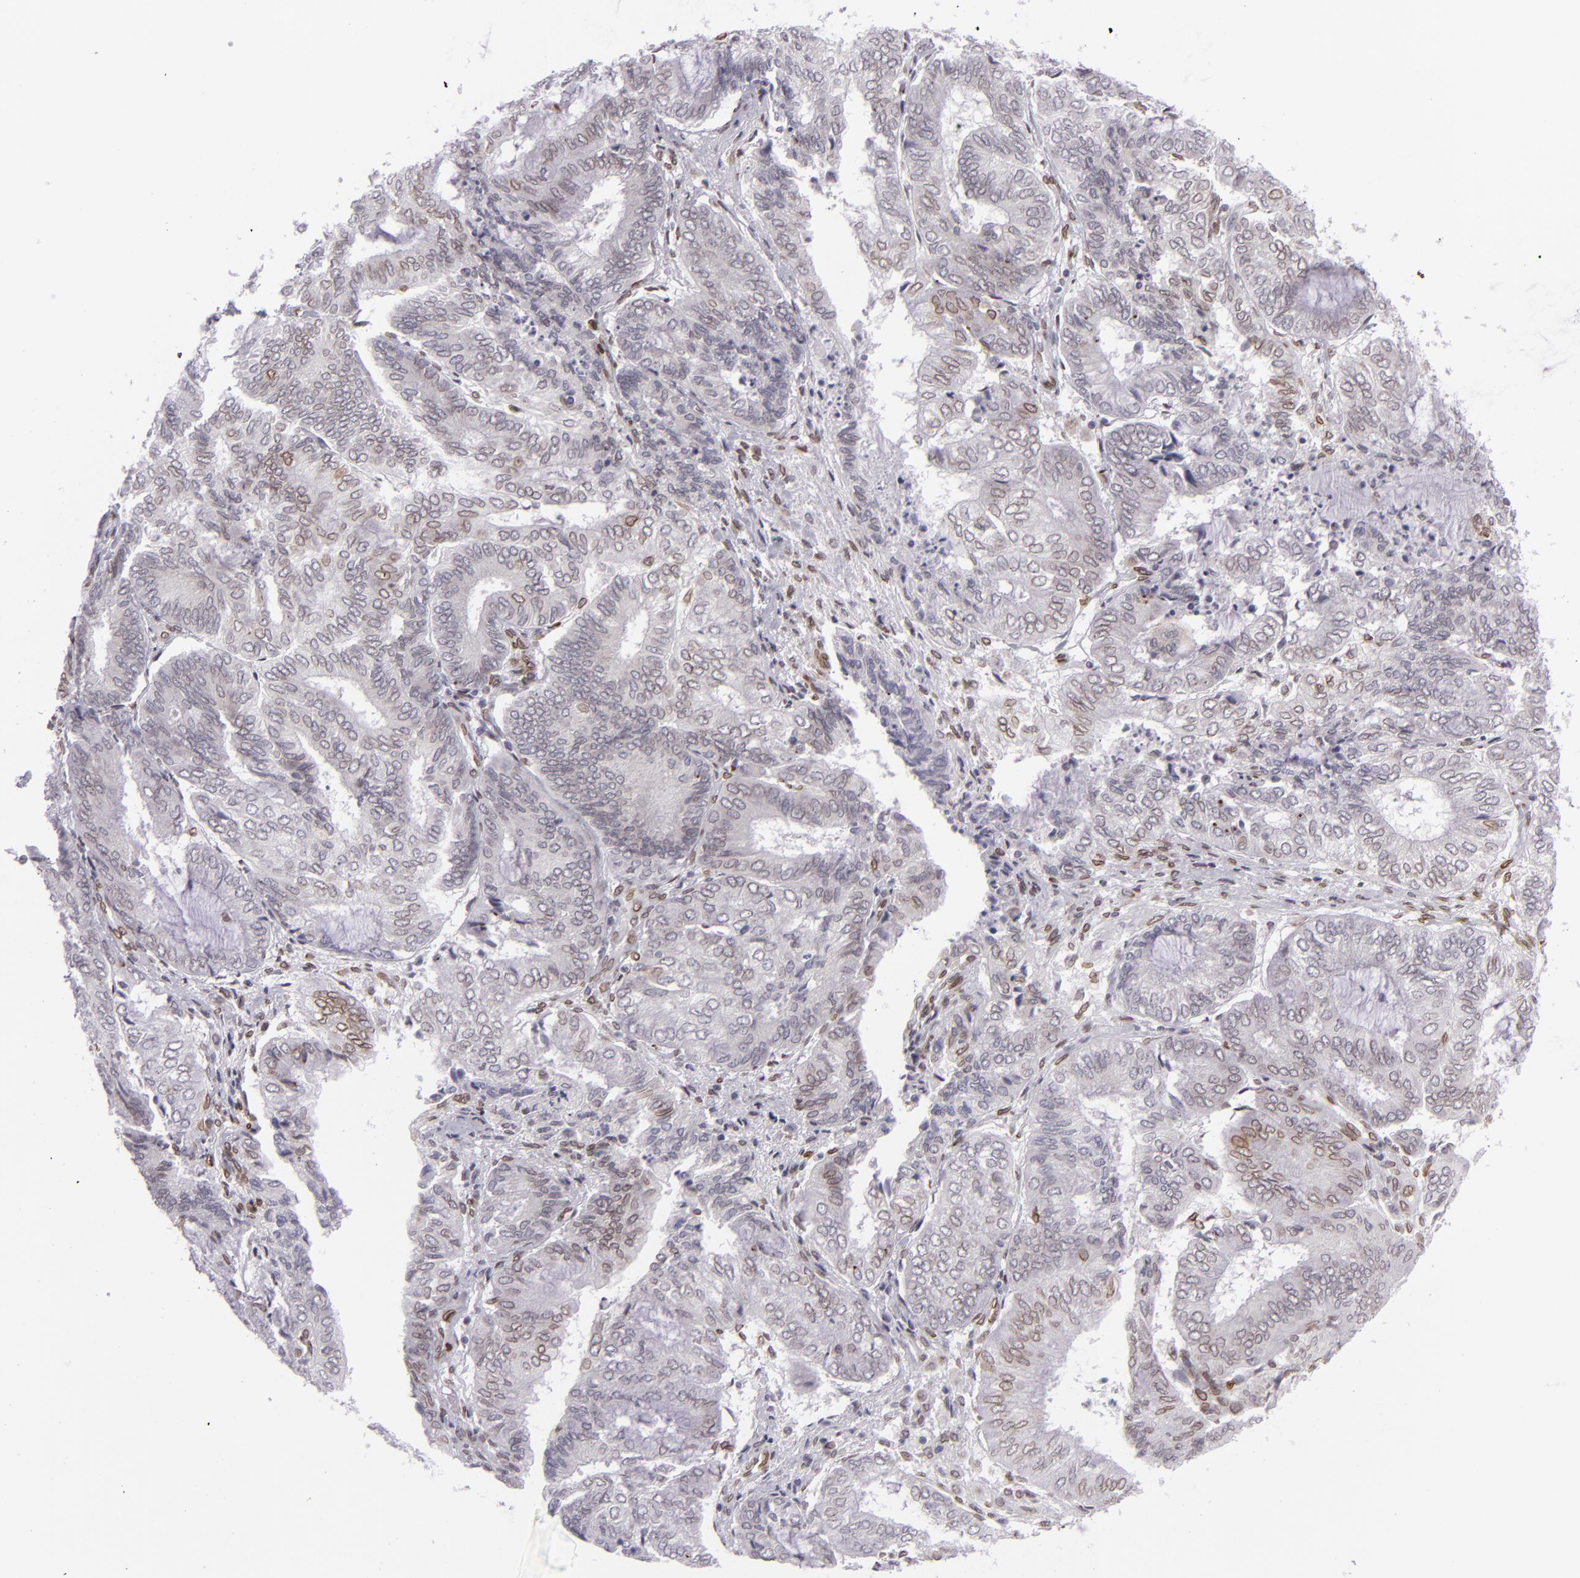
{"staining": {"intensity": "weak", "quantity": "25%-75%", "location": "nuclear"}, "tissue": "endometrial cancer", "cell_type": "Tumor cells", "image_type": "cancer", "snomed": [{"axis": "morphology", "description": "Adenocarcinoma, NOS"}, {"axis": "topography", "description": "Endometrium"}], "caption": "Protein staining of endometrial cancer tissue shows weak nuclear staining in approximately 25%-75% of tumor cells.", "gene": "EMD", "patient": {"sex": "female", "age": 59}}